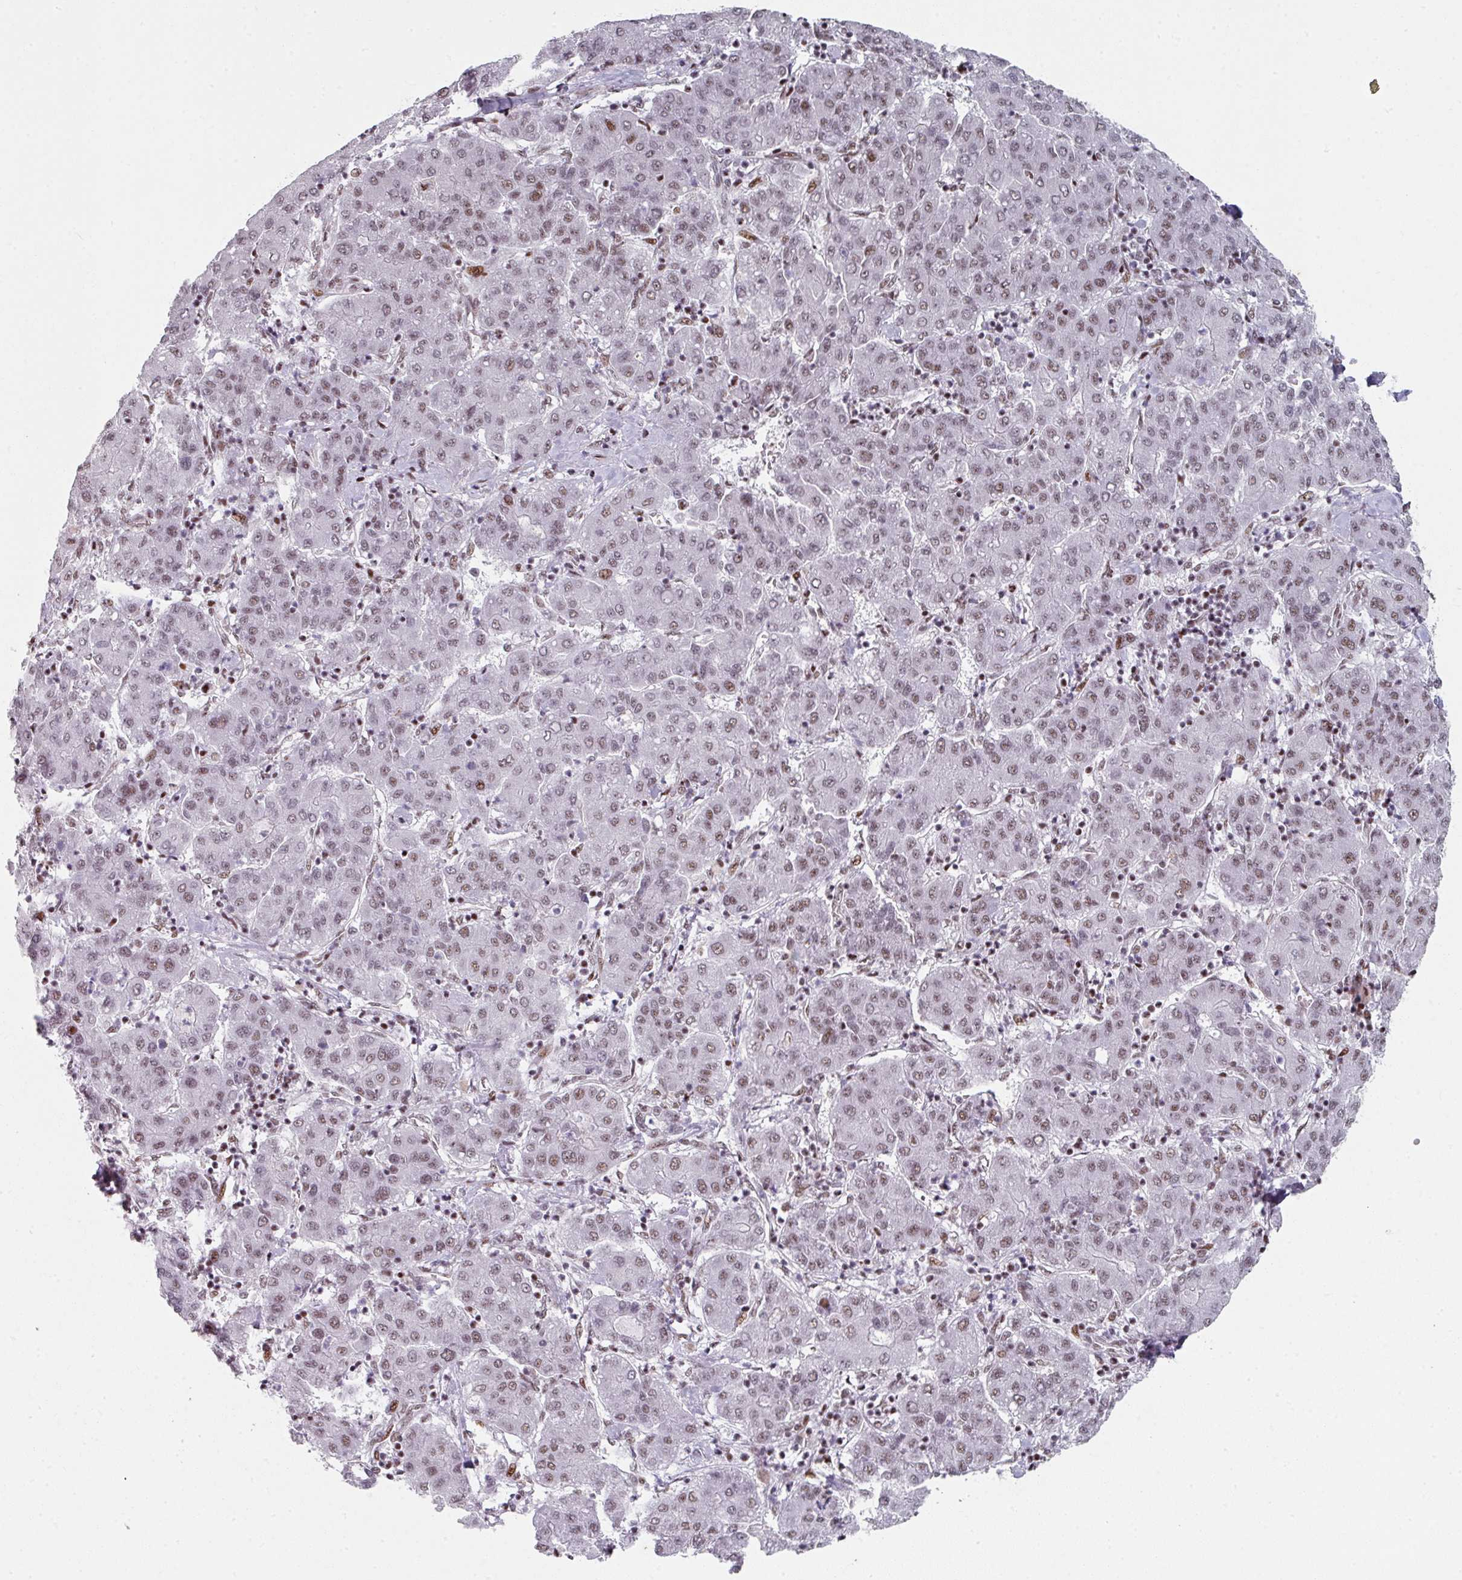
{"staining": {"intensity": "moderate", "quantity": ">75%", "location": "nuclear"}, "tissue": "liver cancer", "cell_type": "Tumor cells", "image_type": "cancer", "snomed": [{"axis": "morphology", "description": "Carcinoma, Hepatocellular, NOS"}, {"axis": "topography", "description": "Liver"}], "caption": "Immunohistochemical staining of human liver hepatocellular carcinoma reveals medium levels of moderate nuclear protein staining in about >75% of tumor cells.", "gene": "SF3B5", "patient": {"sex": "male", "age": 65}}